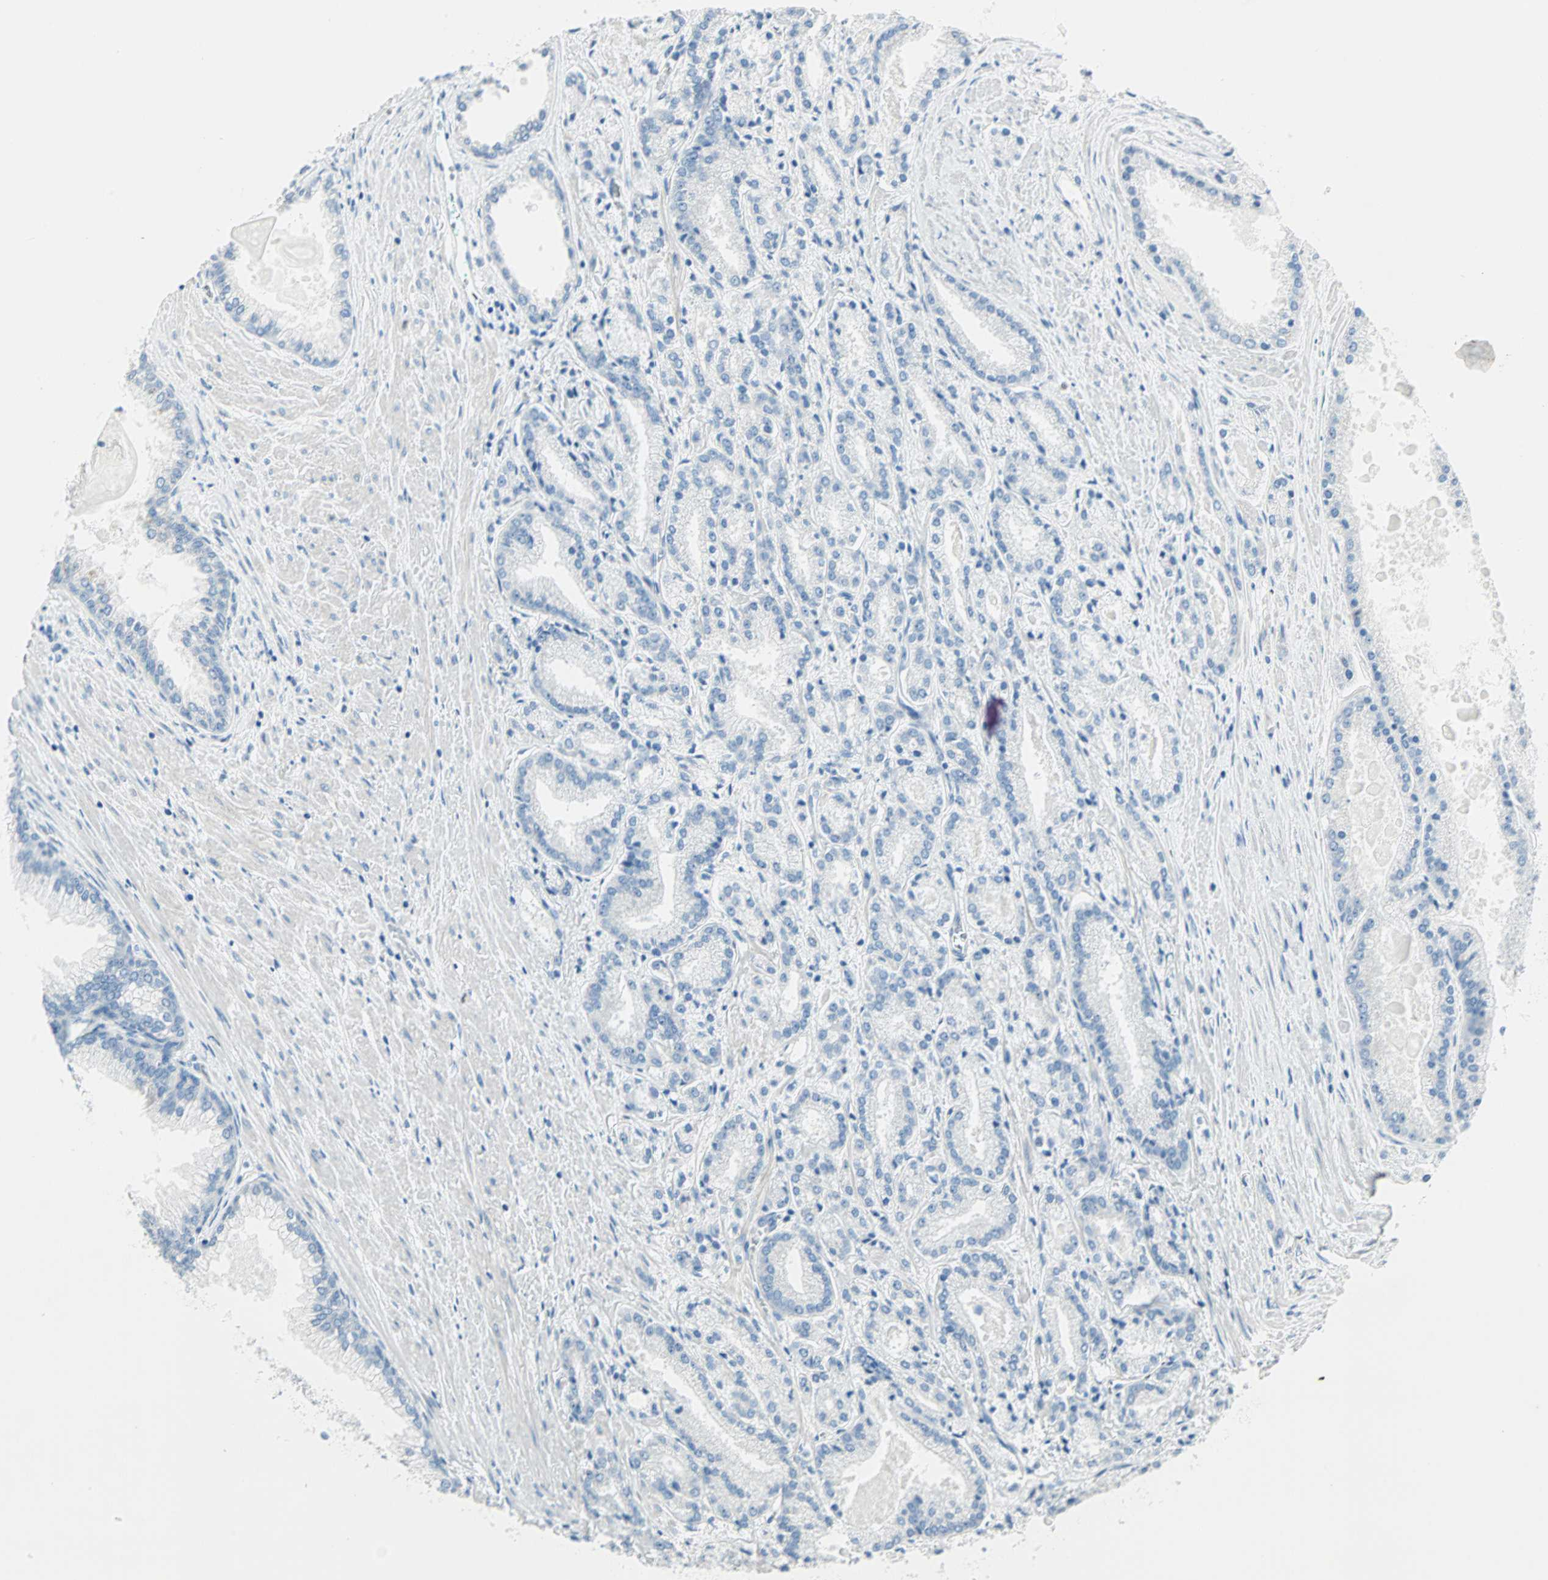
{"staining": {"intensity": "negative", "quantity": "none", "location": "none"}, "tissue": "prostate cancer", "cell_type": "Tumor cells", "image_type": "cancer", "snomed": [{"axis": "morphology", "description": "Adenocarcinoma, Low grade"}, {"axis": "topography", "description": "Prostate"}], "caption": "This is a histopathology image of IHC staining of prostate low-grade adenocarcinoma, which shows no expression in tumor cells. (DAB IHC, high magnification).", "gene": "SULT1C2", "patient": {"sex": "male", "age": 59}}